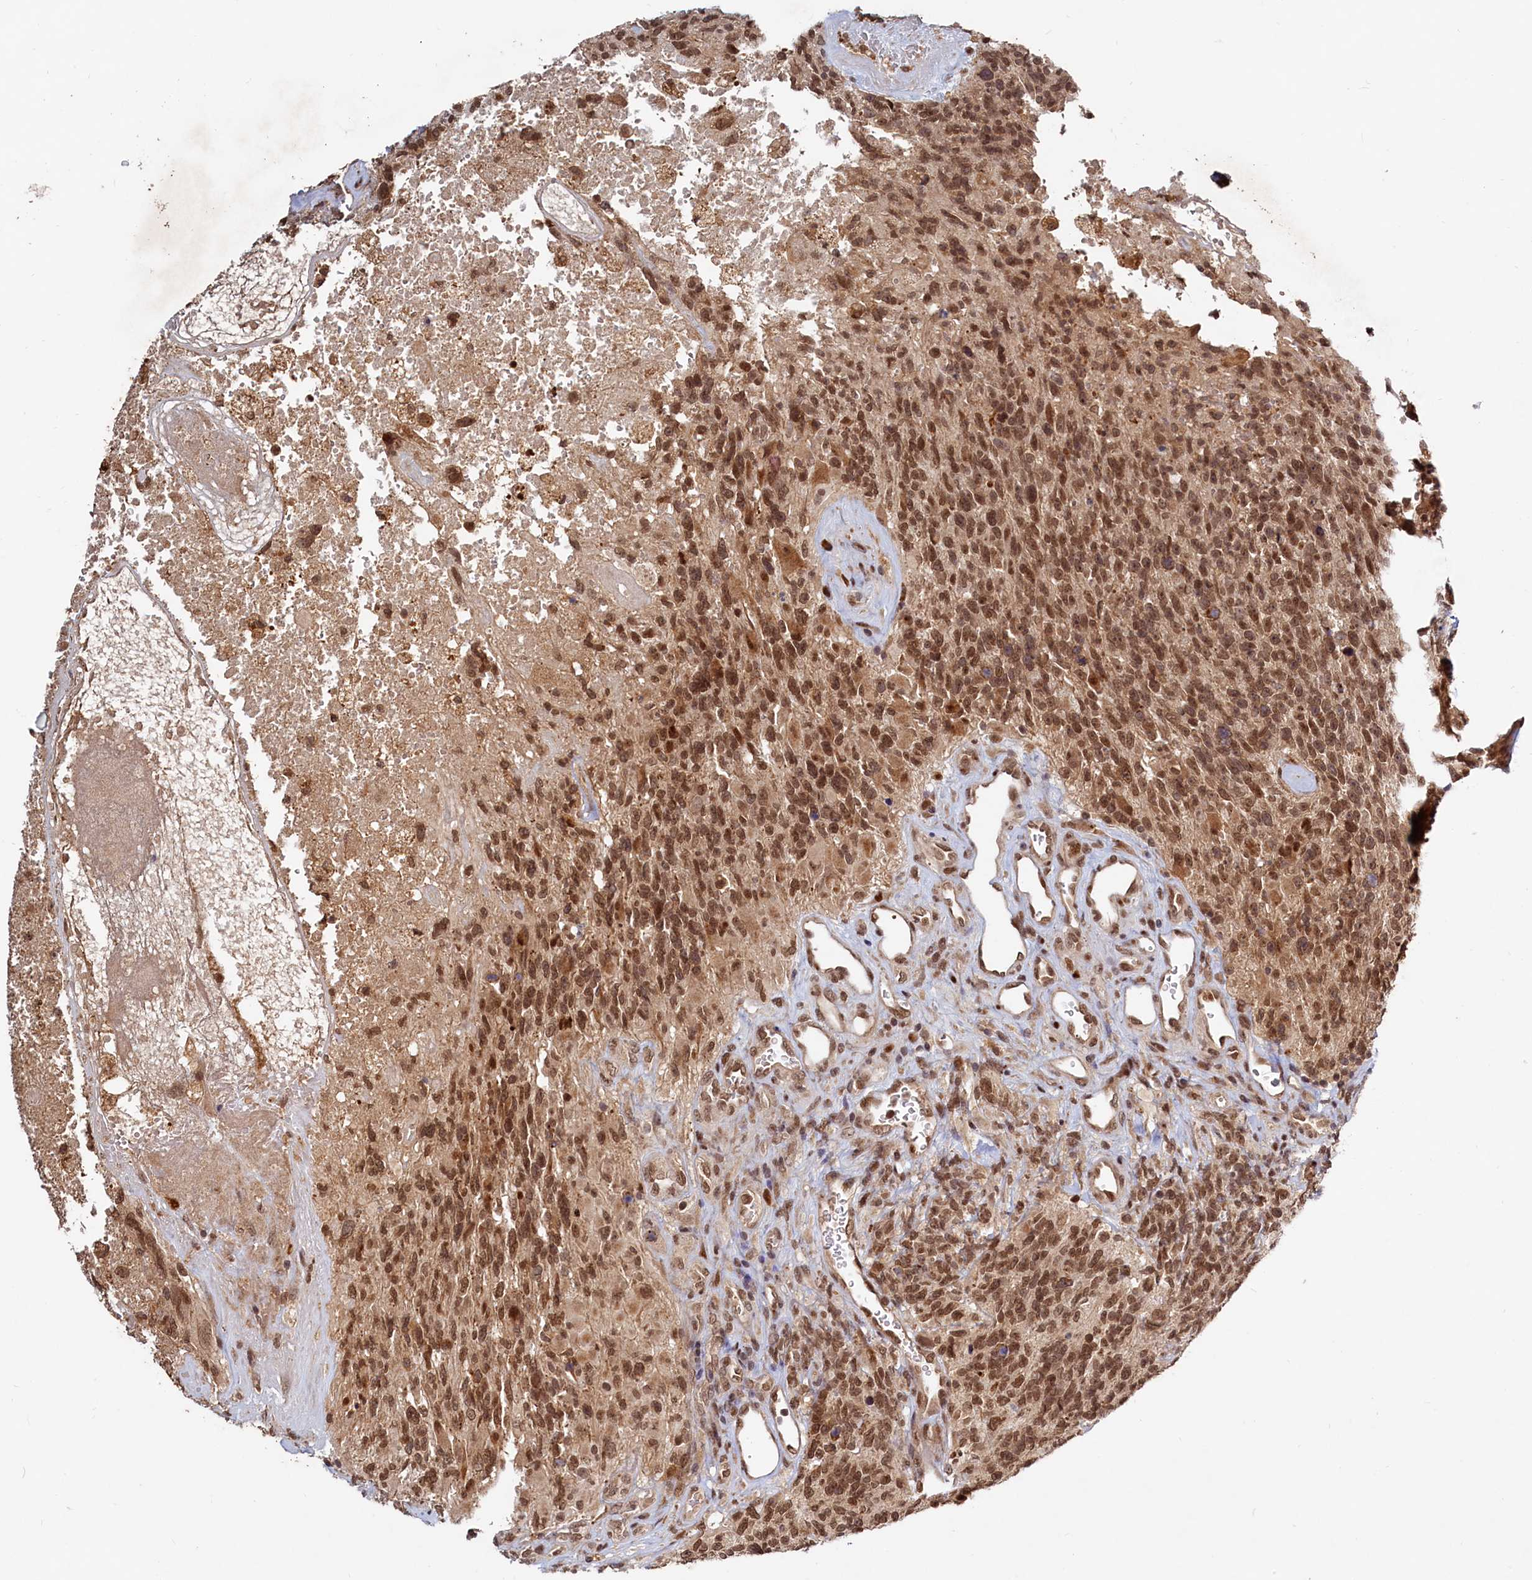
{"staining": {"intensity": "moderate", "quantity": ">75%", "location": "nuclear"}, "tissue": "glioma", "cell_type": "Tumor cells", "image_type": "cancer", "snomed": [{"axis": "morphology", "description": "Glioma, malignant, High grade"}, {"axis": "topography", "description": "Brain"}], "caption": "A brown stain shows moderate nuclear staining of a protein in glioma tumor cells.", "gene": "TRAPPC4", "patient": {"sex": "male", "age": 76}}